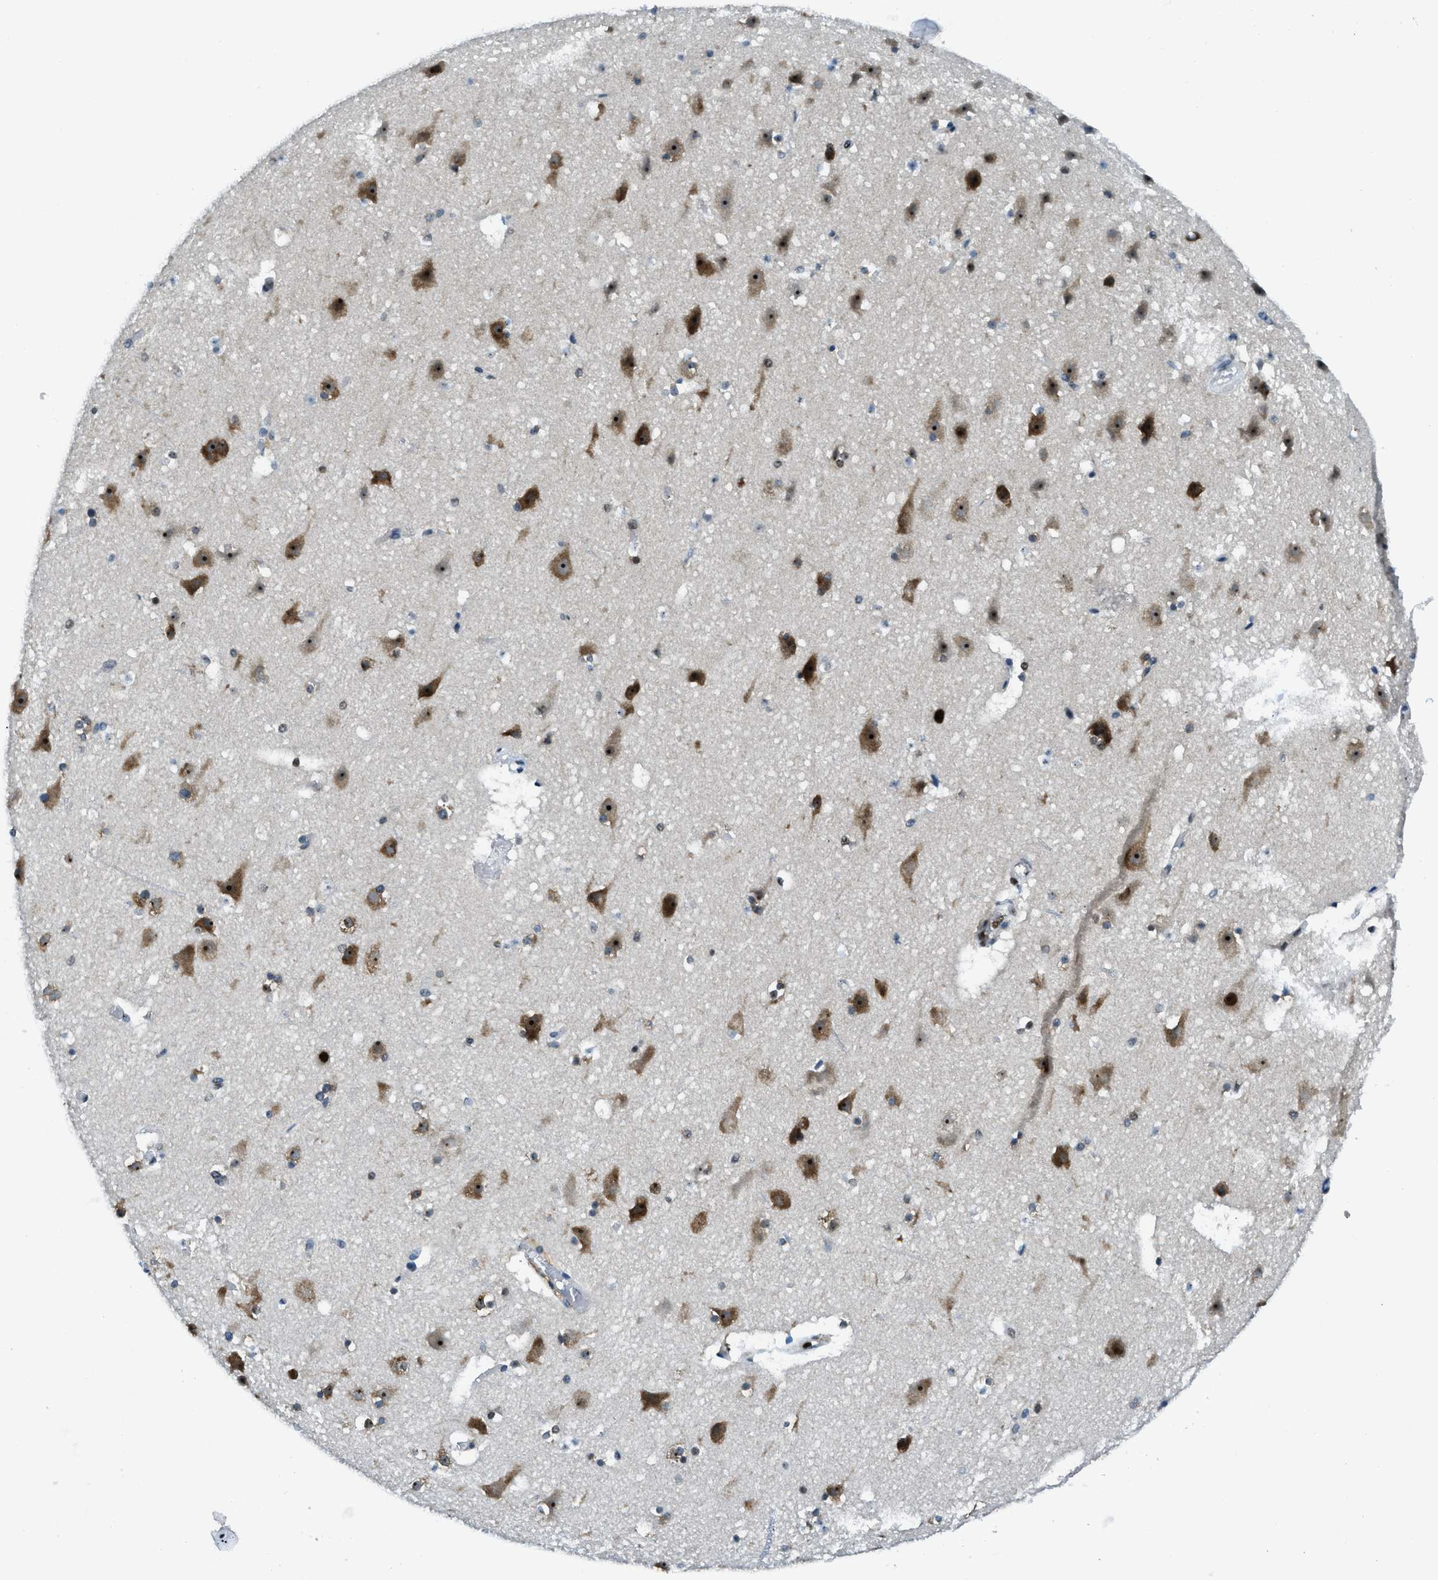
{"staining": {"intensity": "moderate", "quantity": ">75%", "location": "nuclear"}, "tissue": "cerebral cortex", "cell_type": "Endothelial cells", "image_type": "normal", "snomed": [{"axis": "morphology", "description": "Normal tissue, NOS"}, {"axis": "topography", "description": "Cerebral cortex"}], "caption": "Moderate nuclear expression is appreciated in approximately >75% of endothelial cells in benign cerebral cortex.", "gene": "RAD51B", "patient": {"sex": "male", "age": 45}}